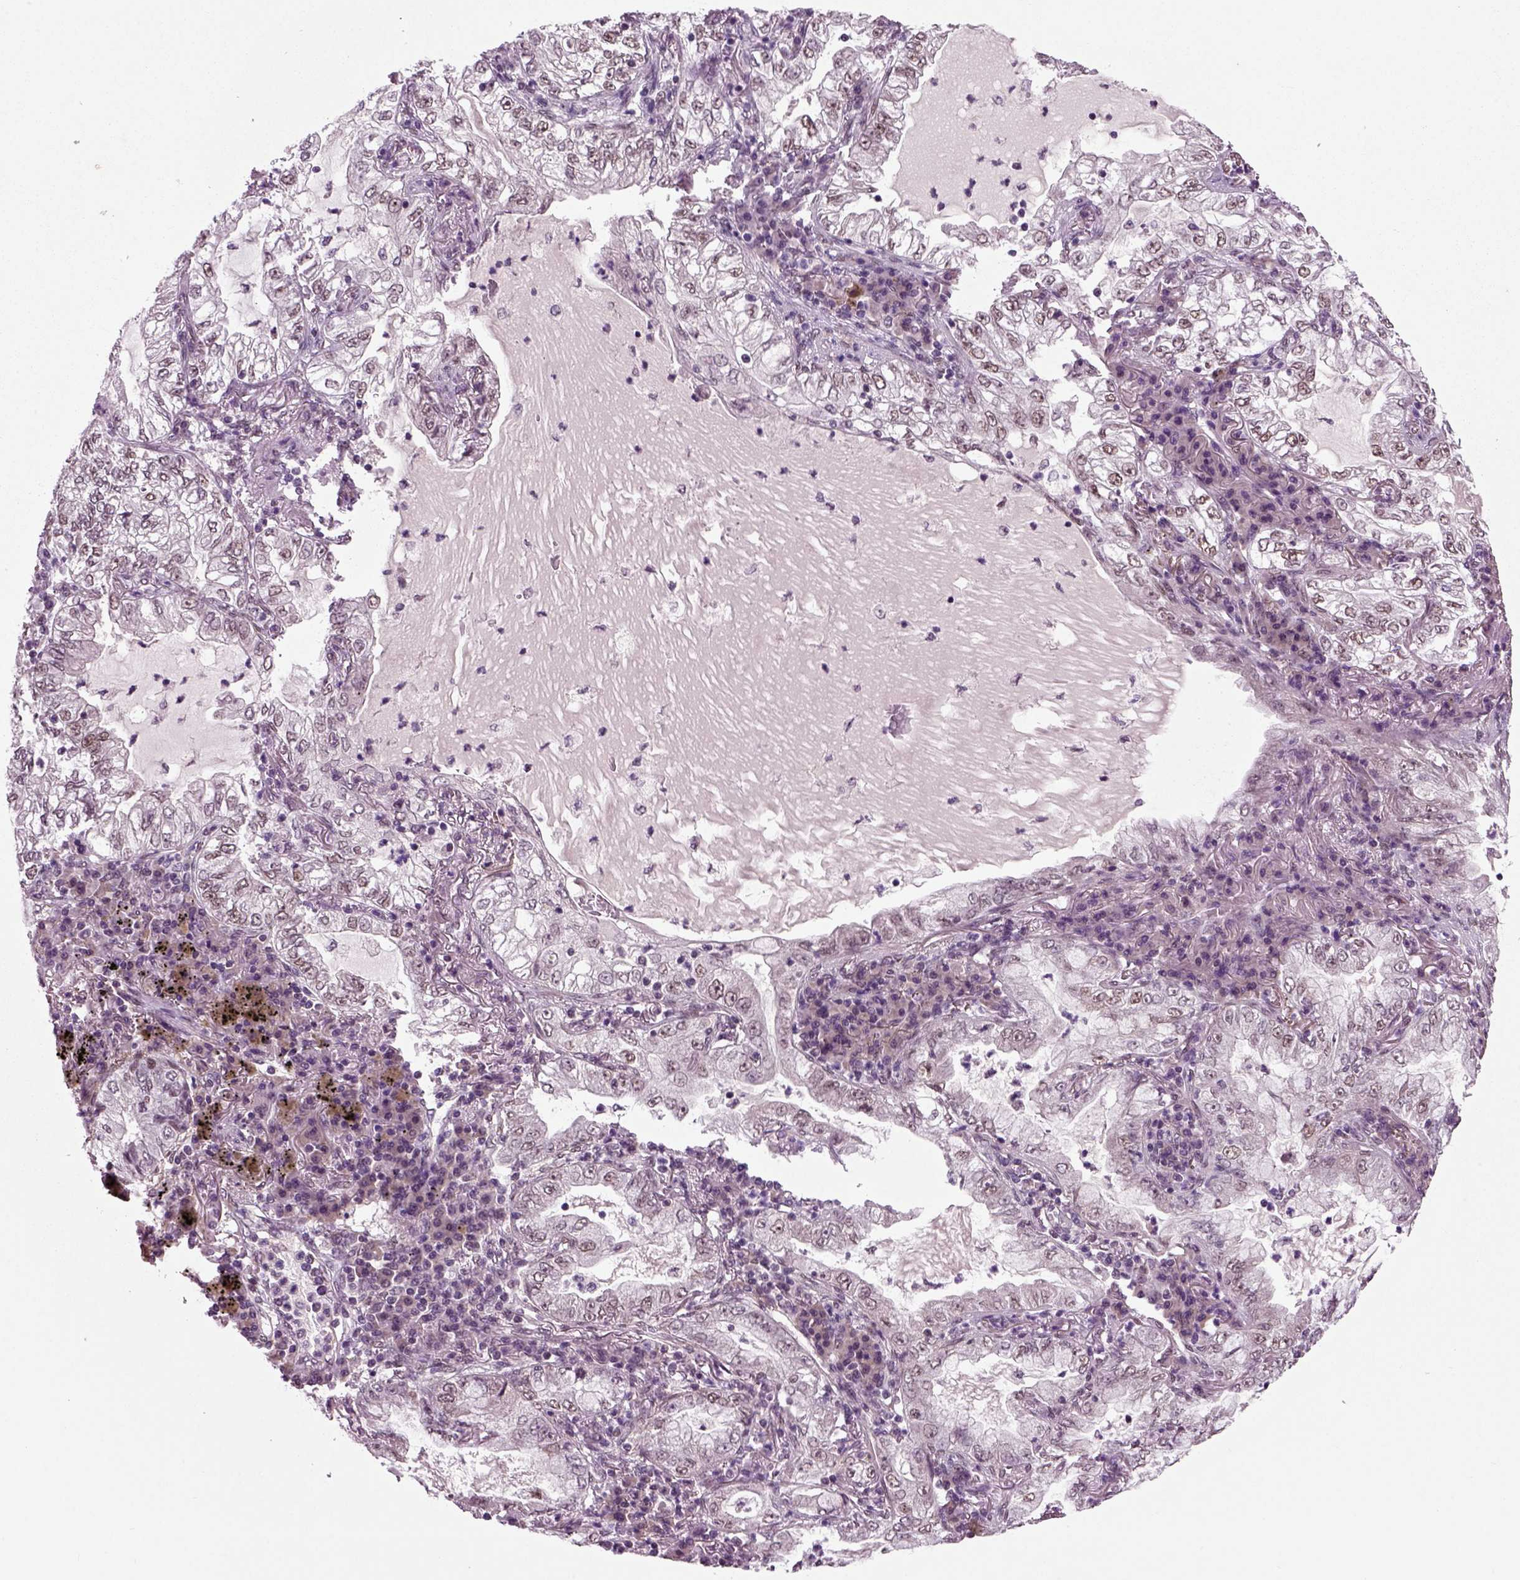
{"staining": {"intensity": "weak", "quantity": "25%-75%", "location": "nuclear"}, "tissue": "lung cancer", "cell_type": "Tumor cells", "image_type": "cancer", "snomed": [{"axis": "morphology", "description": "Adenocarcinoma, NOS"}, {"axis": "topography", "description": "Lung"}], "caption": "Tumor cells exhibit low levels of weak nuclear positivity in about 25%-75% of cells in human adenocarcinoma (lung).", "gene": "RCOR3", "patient": {"sex": "female", "age": 73}}